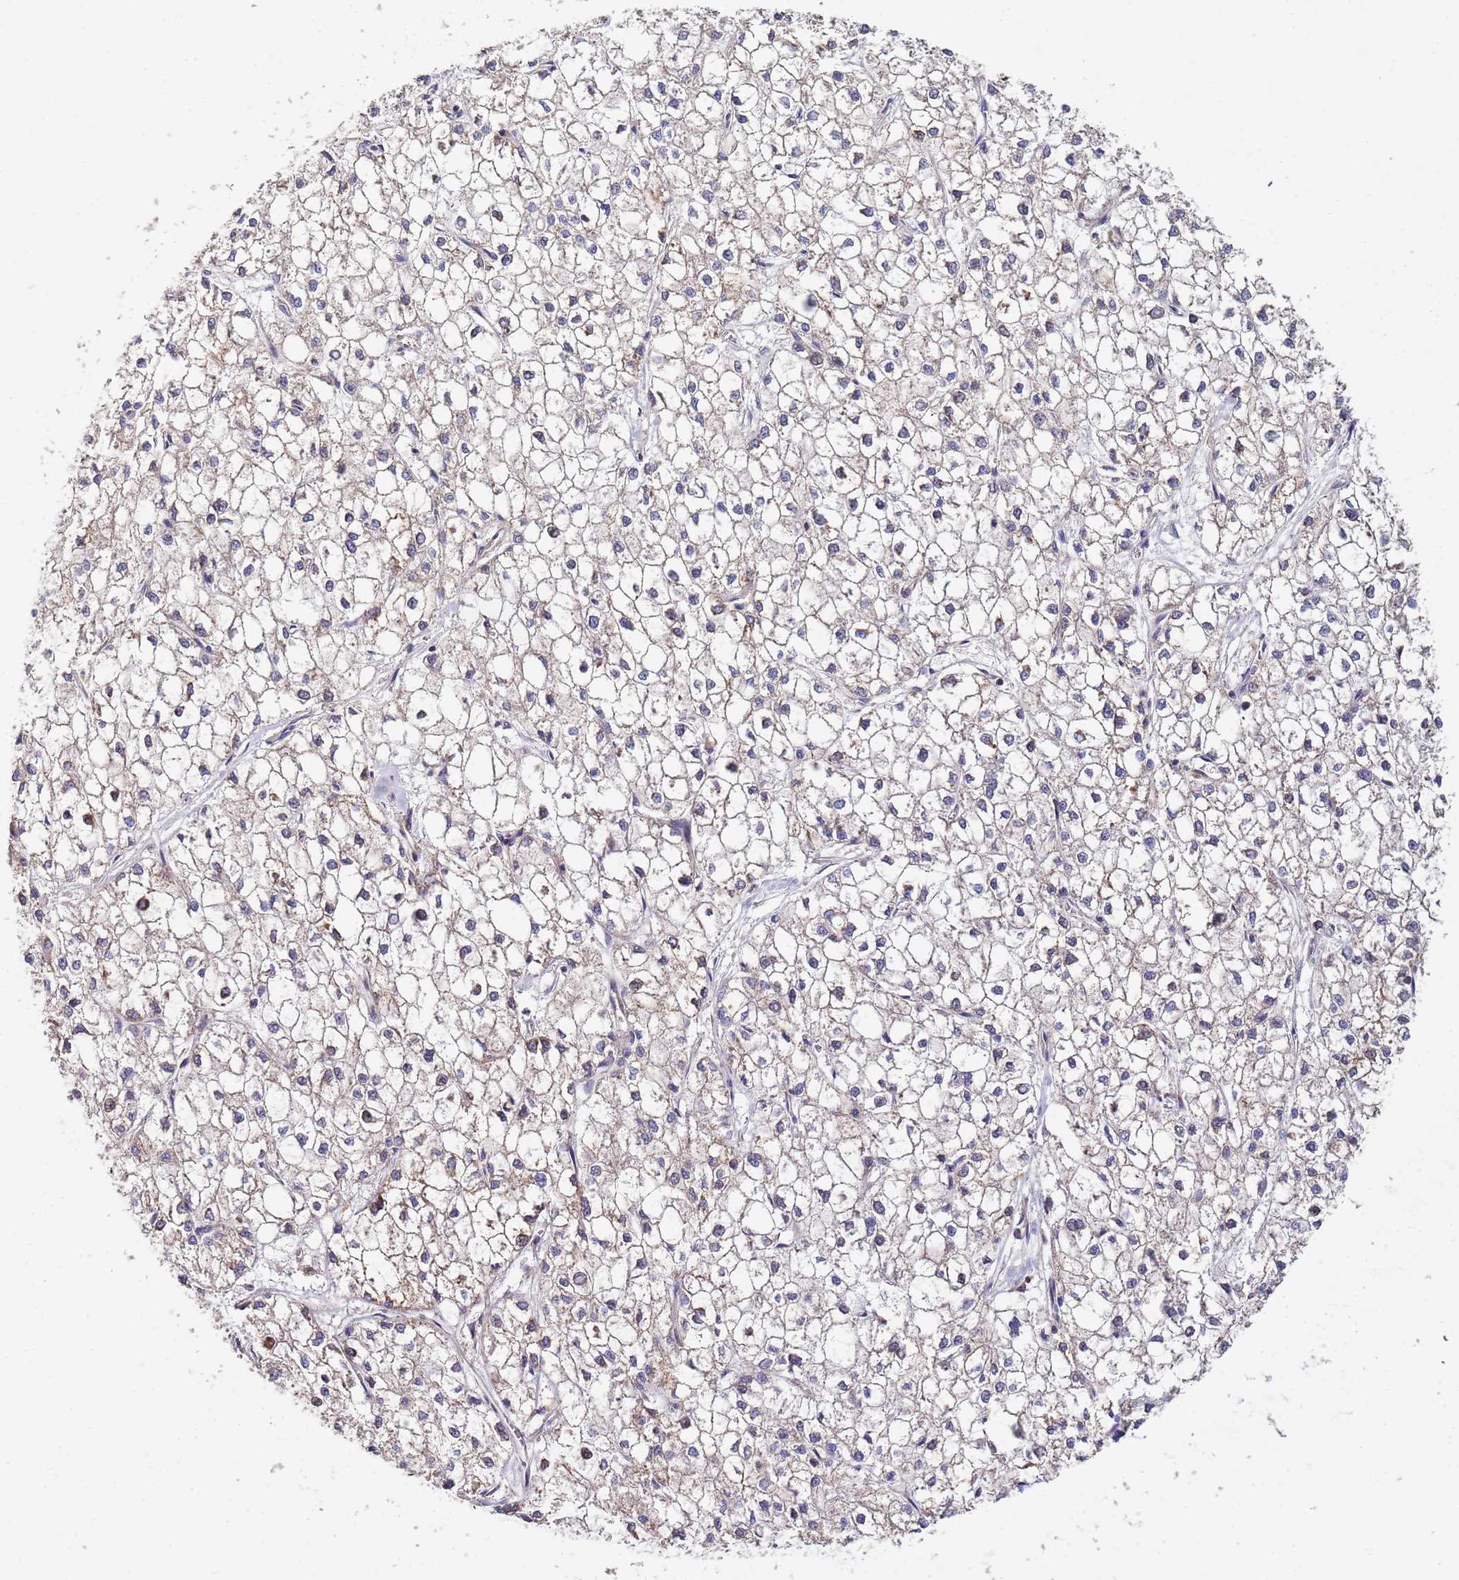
{"staining": {"intensity": "negative", "quantity": "none", "location": "none"}, "tissue": "liver cancer", "cell_type": "Tumor cells", "image_type": "cancer", "snomed": [{"axis": "morphology", "description": "Carcinoma, Hepatocellular, NOS"}, {"axis": "topography", "description": "Liver"}], "caption": "Immunohistochemistry (IHC) histopathology image of human liver cancer (hepatocellular carcinoma) stained for a protein (brown), which demonstrates no expression in tumor cells.", "gene": "CDC34", "patient": {"sex": "female", "age": 43}}